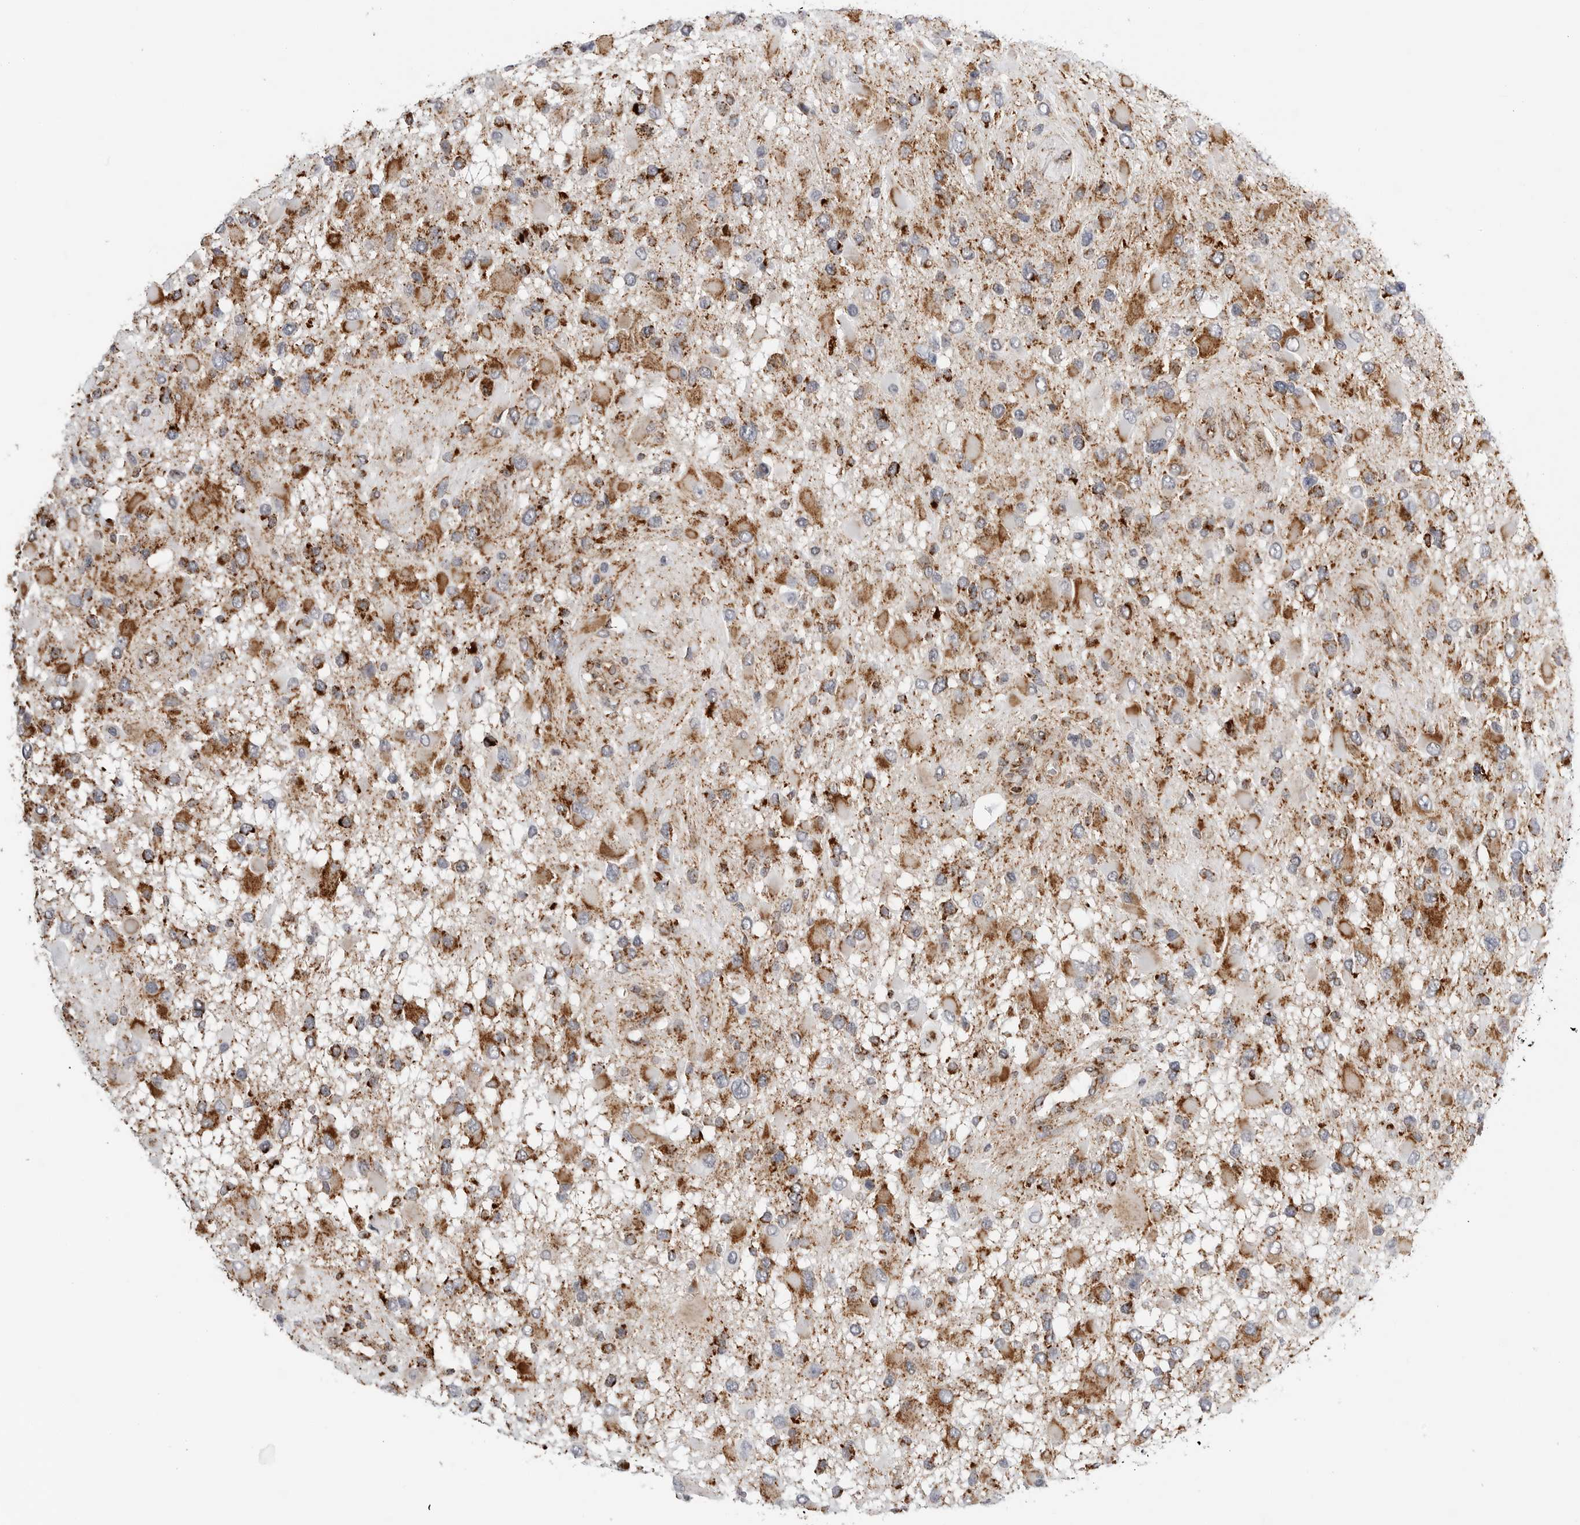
{"staining": {"intensity": "moderate", "quantity": ">75%", "location": "cytoplasmic/membranous"}, "tissue": "glioma", "cell_type": "Tumor cells", "image_type": "cancer", "snomed": [{"axis": "morphology", "description": "Glioma, malignant, High grade"}, {"axis": "topography", "description": "Brain"}], "caption": "Glioma was stained to show a protein in brown. There is medium levels of moderate cytoplasmic/membranous expression in approximately >75% of tumor cells.", "gene": "COX5A", "patient": {"sex": "male", "age": 53}}